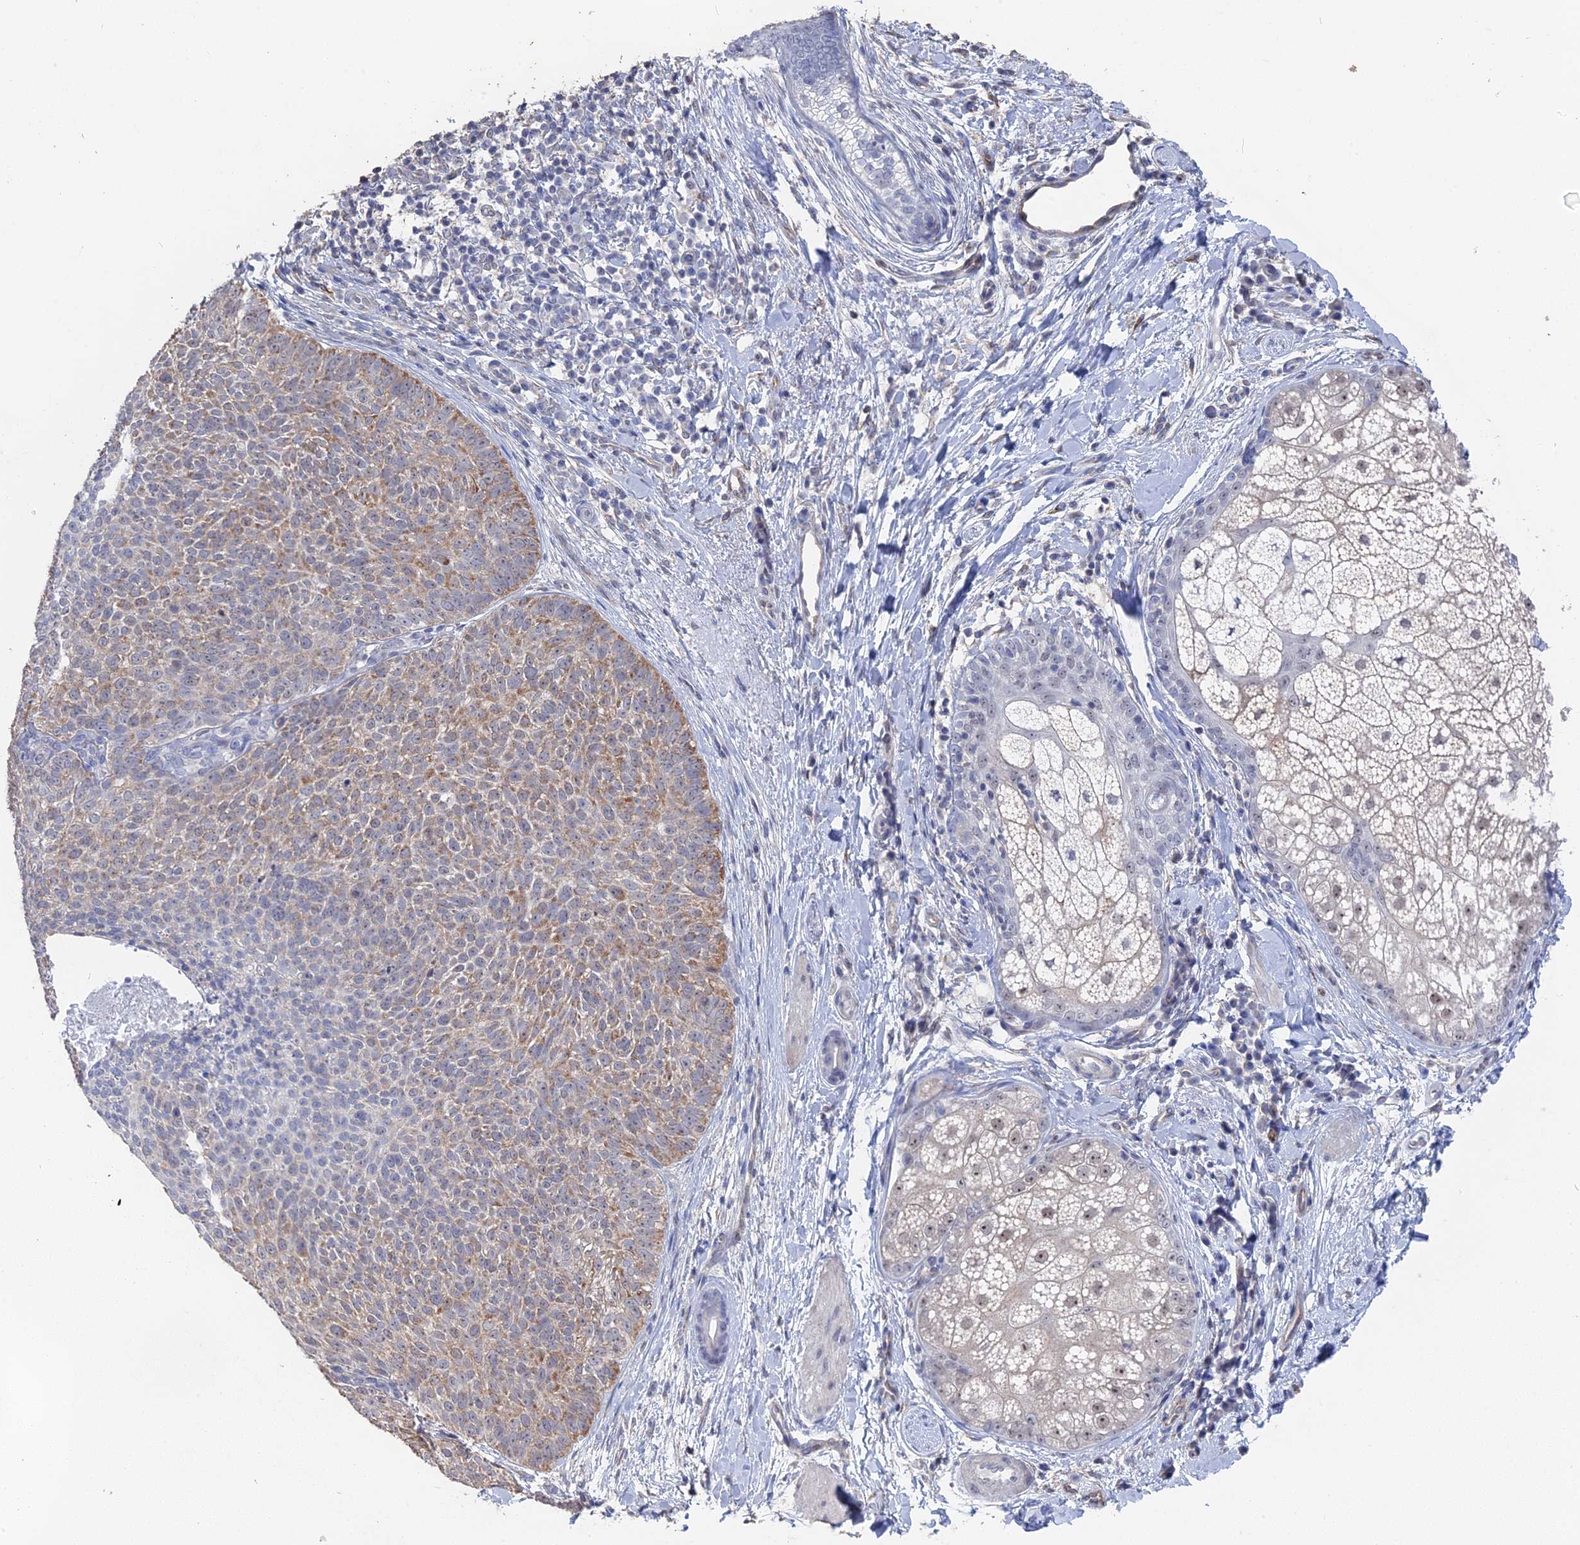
{"staining": {"intensity": "moderate", "quantity": "25%-75%", "location": "cytoplasmic/membranous"}, "tissue": "skin cancer", "cell_type": "Tumor cells", "image_type": "cancer", "snomed": [{"axis": "morphology", "description": "Basal cell carcinoma"}, {"axis": "topography", "description": "Skin"}], "caption": "Moderate cytoplasmic/membranous positivity for a protein is identified in about 25%-75% of tumor cells of skin basal cell carcinoma using IHC.", "gene": "SEMG2", "patient": {"sex": "male", "age": 85}}